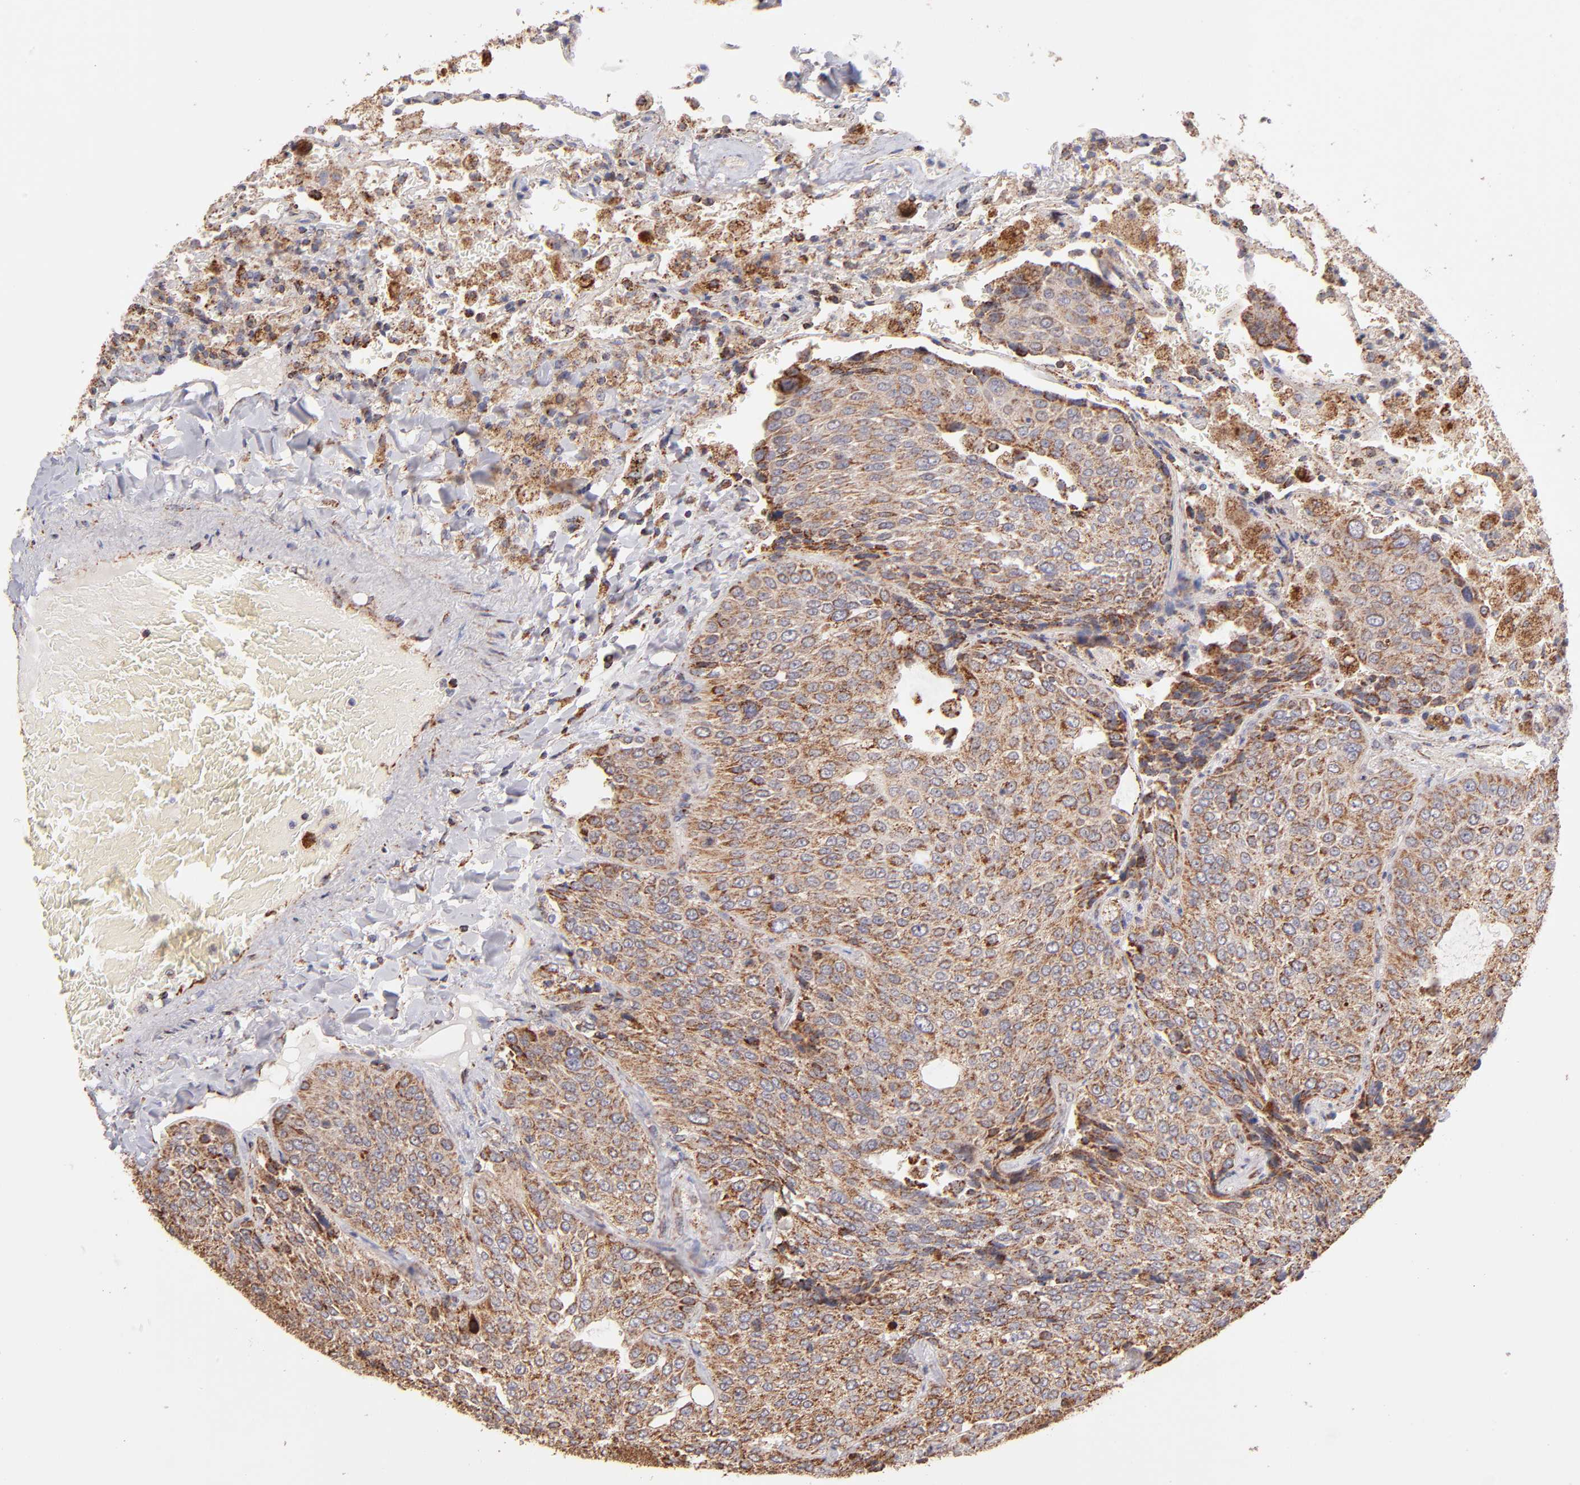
{"staining": {"intensity": "moderate", "quantity": ">75%", "location": "cytoplasmic/membranous"}, "tissue": "lung cancer", "cell_type": "Tumor cells", "image_type": "cancer", "snomed": [{"axis": "morphology", "description": "Squamous cell carcinoma, NOS"}, {"axis": "topography", "description": "Lung"}], "caption": "A photomicrograph of lung cancer stained for a protein demonstrates moderate cytoplasmic/membranous brown staining in tumor cells. (Stains: DAB in brown, nuclei in blue, Microscopy: brightfield microscopy at high magnification).", "gene": "DLST", "patient": {"sex": "male", "age": 54}}